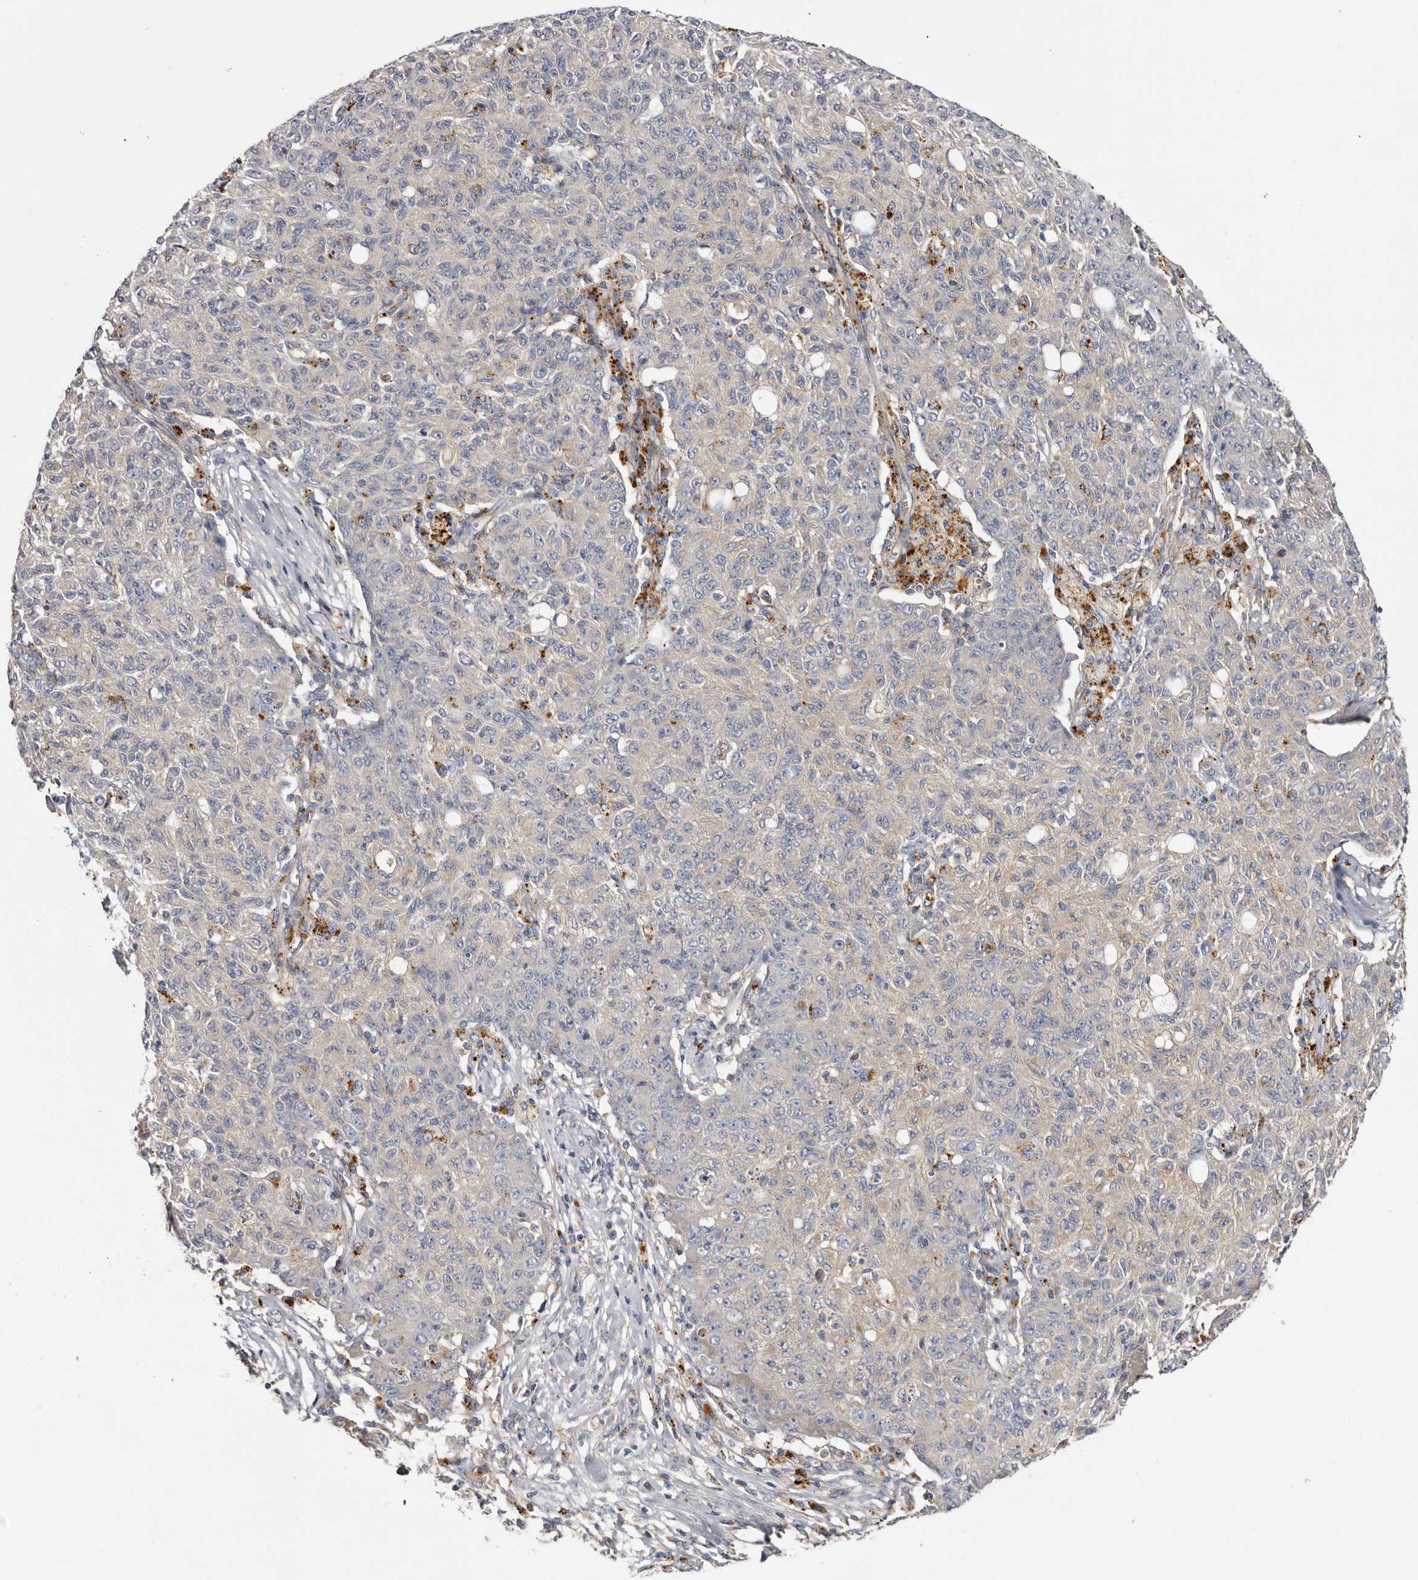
{"staining": {"intensity": "negative", "quantity": "none", "location": "none"}, "tissue": "ovarian cancer", "cell_type": "Tumor cells", "image_type": "cancer", "snomed": [{"axis": "morphology", "description": "Carcinoma, endometroid"}, {"axis": "topography", "description": "Ovary"}], "caption": "Ovarian endometroid carcinoma was stained to show a protein in brown. There is no significant positivity in tumor cells. (DAB immunohistochemistry, high magnification).", "gene": "INKA2", "patient": {"sex": "female", "age": 42}}